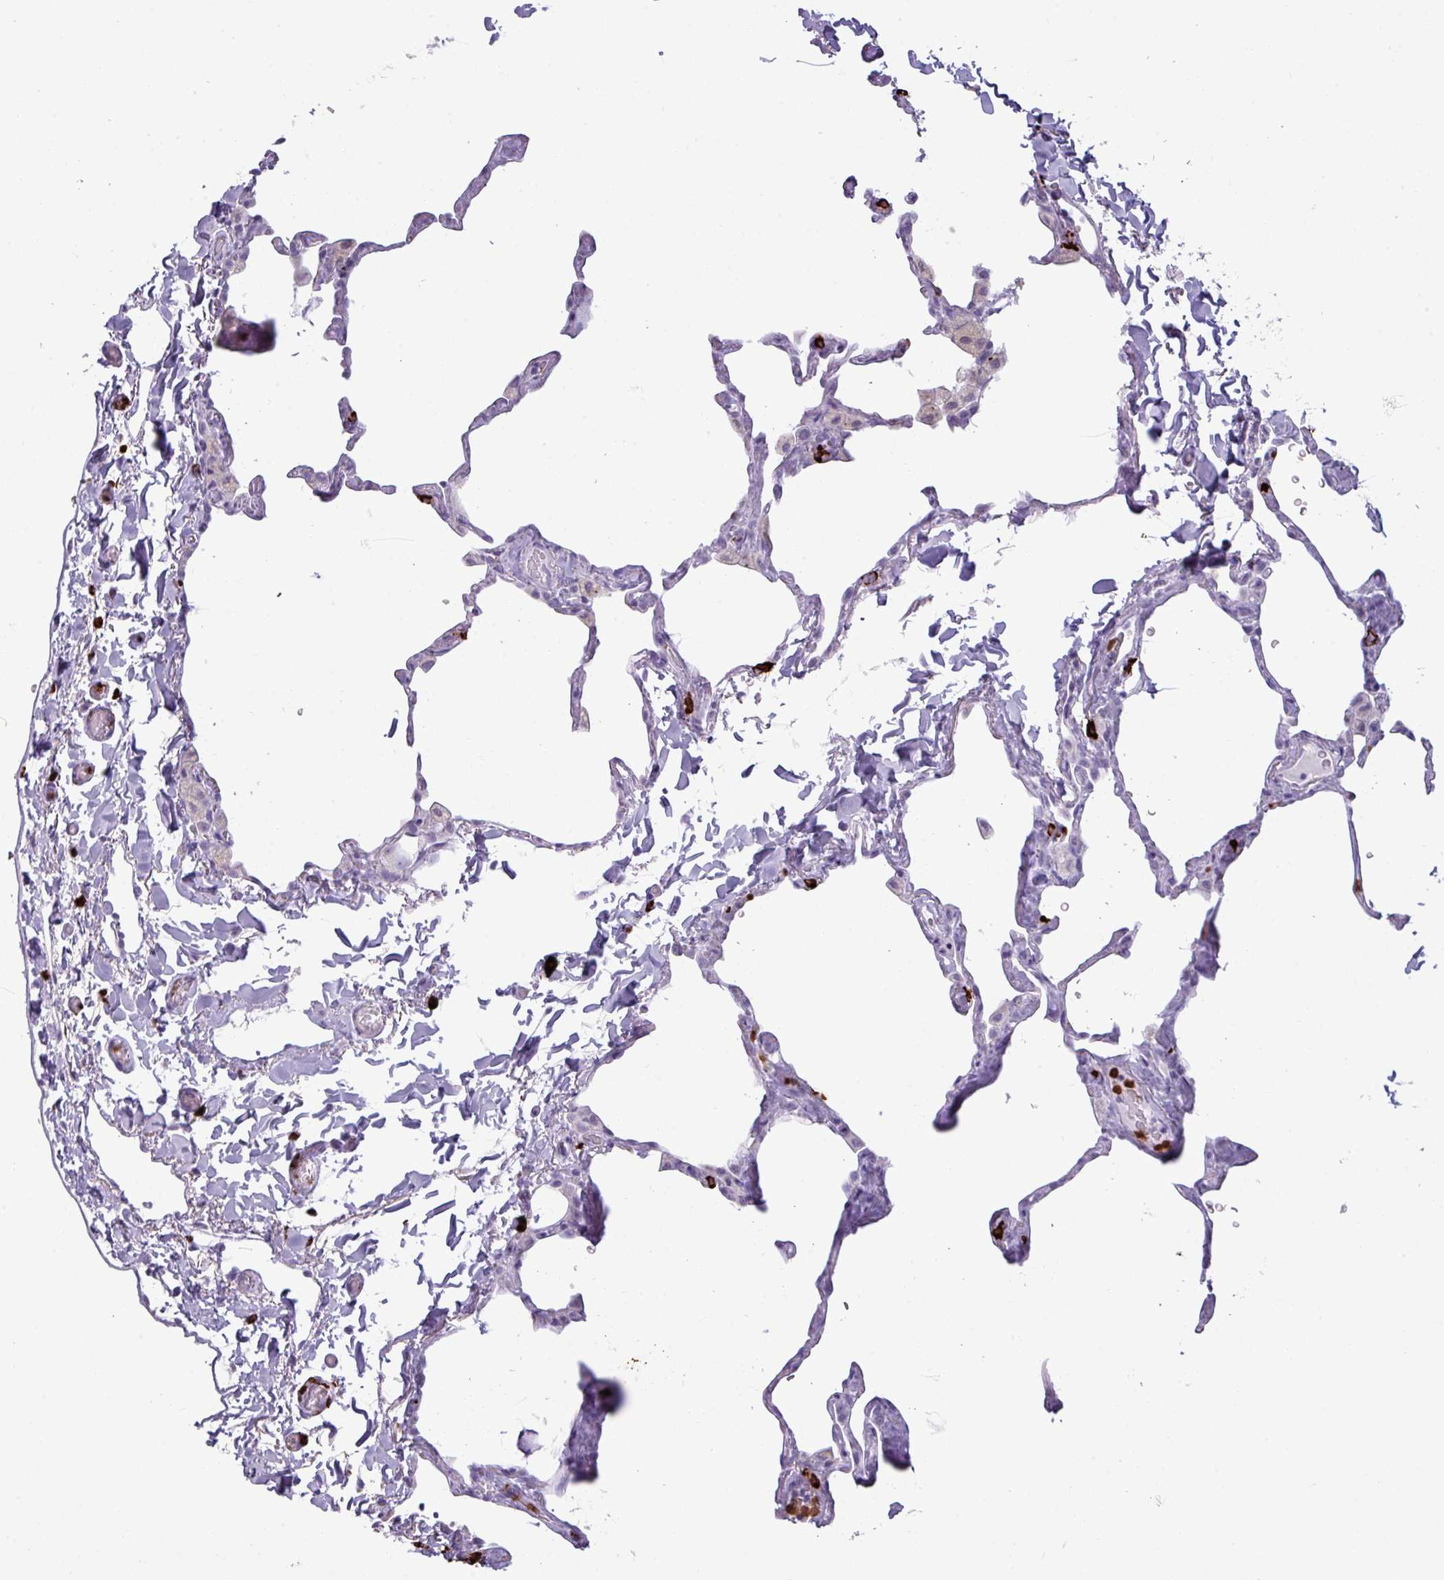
{"staining": {"intensity": "negative", "quantity": "none", "location": "none"}, "tissue": "lung", "cell_type": "Alveolar cells", "image_type": "normal", "snomed": [{"axis": "morphology", "description": "Normal tissue, NOS"}, {"axis": "topography", "description": "Lung"}], "caption": "IHC of unremarkable lung reveals no positivity in alveolar cells.", "gene": "TRIM39", "patient": {"sex": "male", "age": 65}}